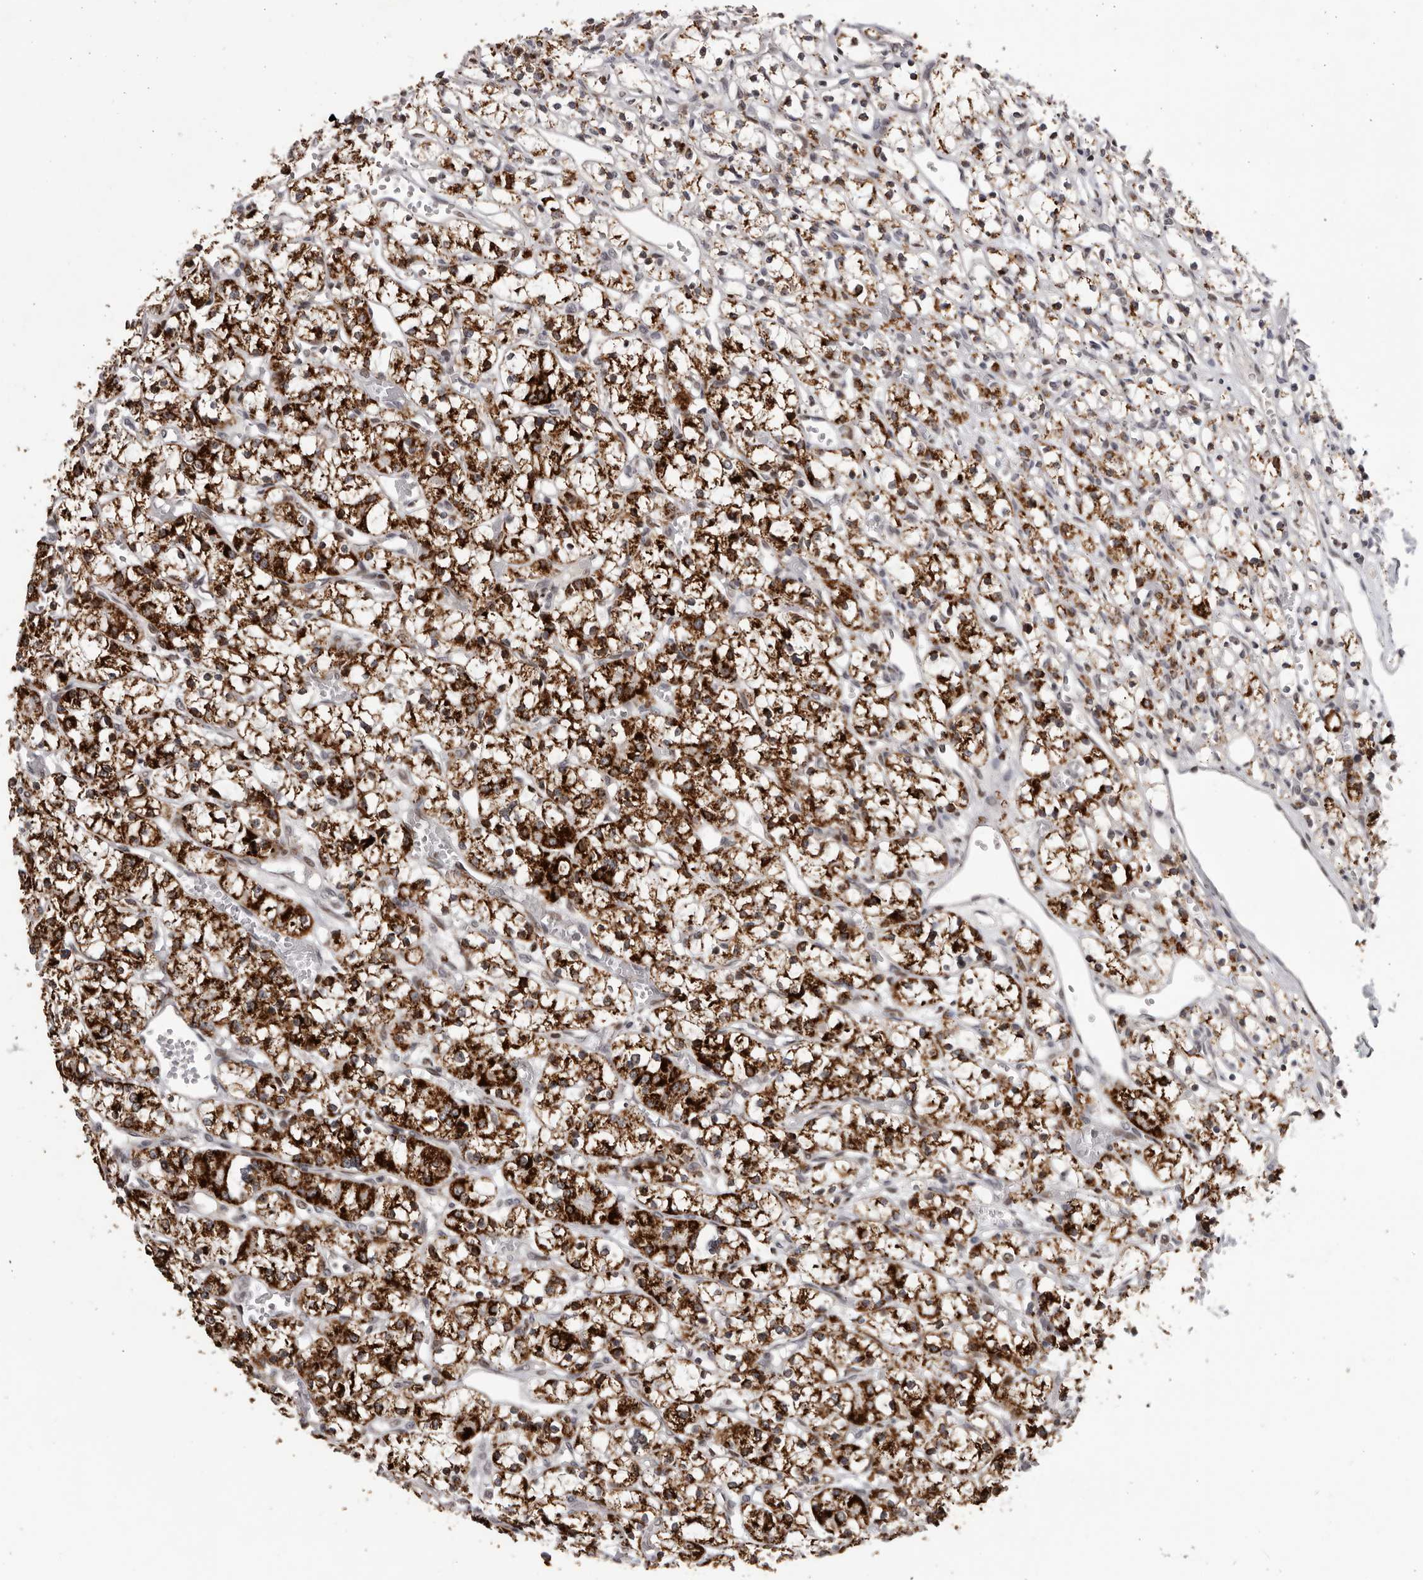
{"staining": {"intensity": "strong", "quantity": ">75%", "location": "cytoplasmic/membranous"}, "tissue": "renal cancer", "cell_type": "Tumor cells", "image_type": "cancer", "snomed": [{"axis": "morphology", "description": "Adenocarcinoma, NOS"}, {"axis": "topography", "description": "Kidney"}], "caption": "Human adenocarcinoma (renal) stained with a protein marker reveals strong staining in tumor cells.", "gene": "C17orf99", "patient": {"sex": "female", "age": 59}}